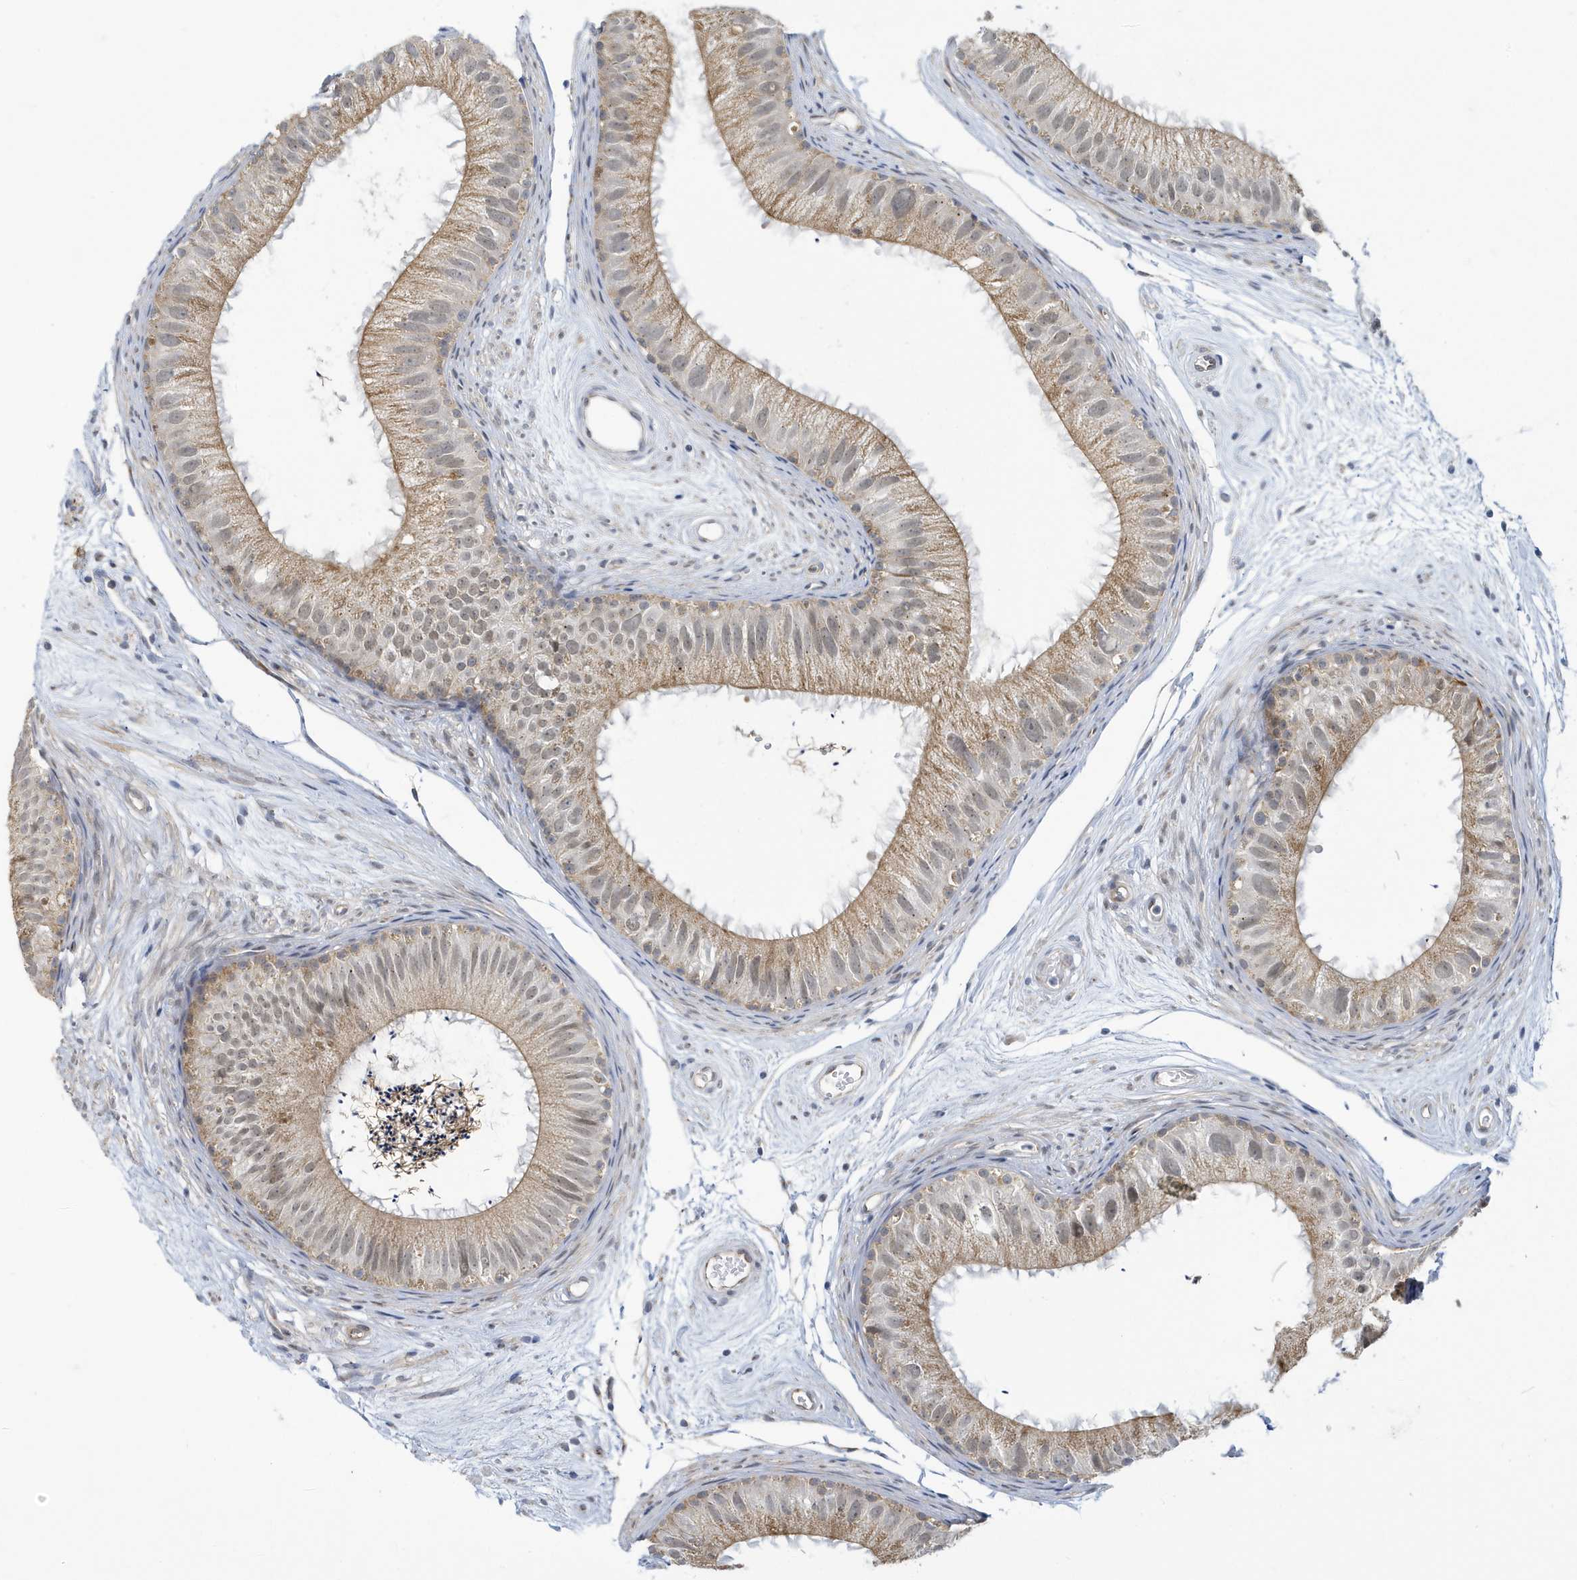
{"staining": {"intensity": "moderate", "quantity": "25%-75%", "location": "cytoplasmic/membranous,nuclear"}, "tissue": "epididymis", "cell_type": "Glandular cells", "image_type": "normal", "snomed": [{"axis": "morphology", "description": "Normal tissue, NOS"}, {"axis": "topography", "description": "Epididymis"}], "caption": "This is a micrograph of IHC staining of unremarkable epididymis, which shows moderate positivity in the cytoplasmic/membranous,nuclear of glandular cells.", "gene": "ZNF654", "patient": {"sex": "male", "age": 77}}